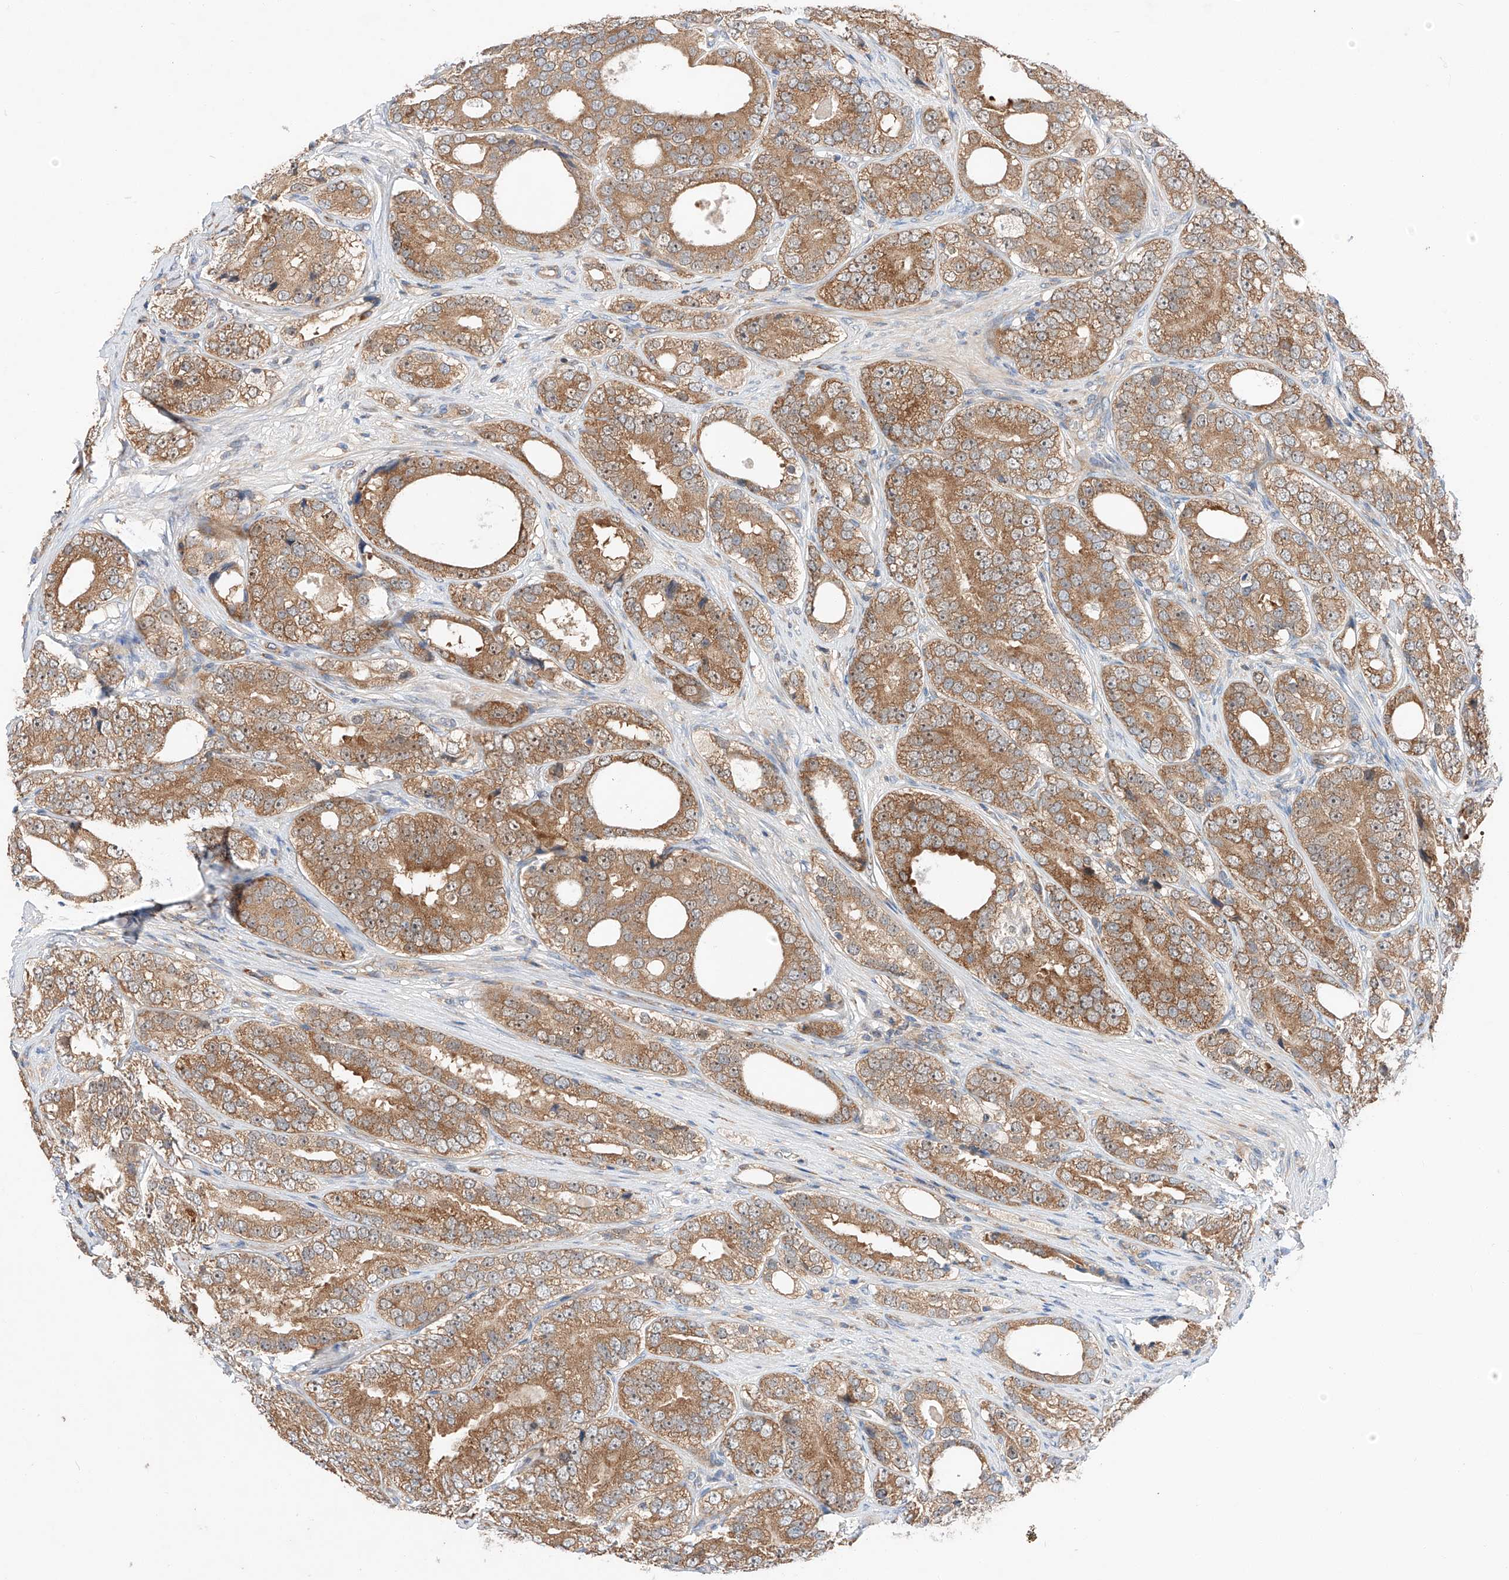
{"staining": {"intensity": "moderate", "quantity": ">75%", "location": "cytoplasmic/membranous"}, "tissue": "prostate cancer", "cell_type": "Tumor cells", "image_type": "cancer", "snomed": [{"axis": "morphology", "description": "Adenocarcinoma, High grade"}, {"axis": "topography", "description": "Prostate"}], "caption": "Protein expression analysis of human adenocarcinoma (high-grade) (prostate) reveals moderate cytoplasmic/membranous expression in approximately >75% of tumor cells. Using DAB (brown) and hematoxylin (blue) stains, captured at high magnification using brightfield microscopy.", "gene": "RUSC1", "patient": {"sex": "male", "age": 56}}